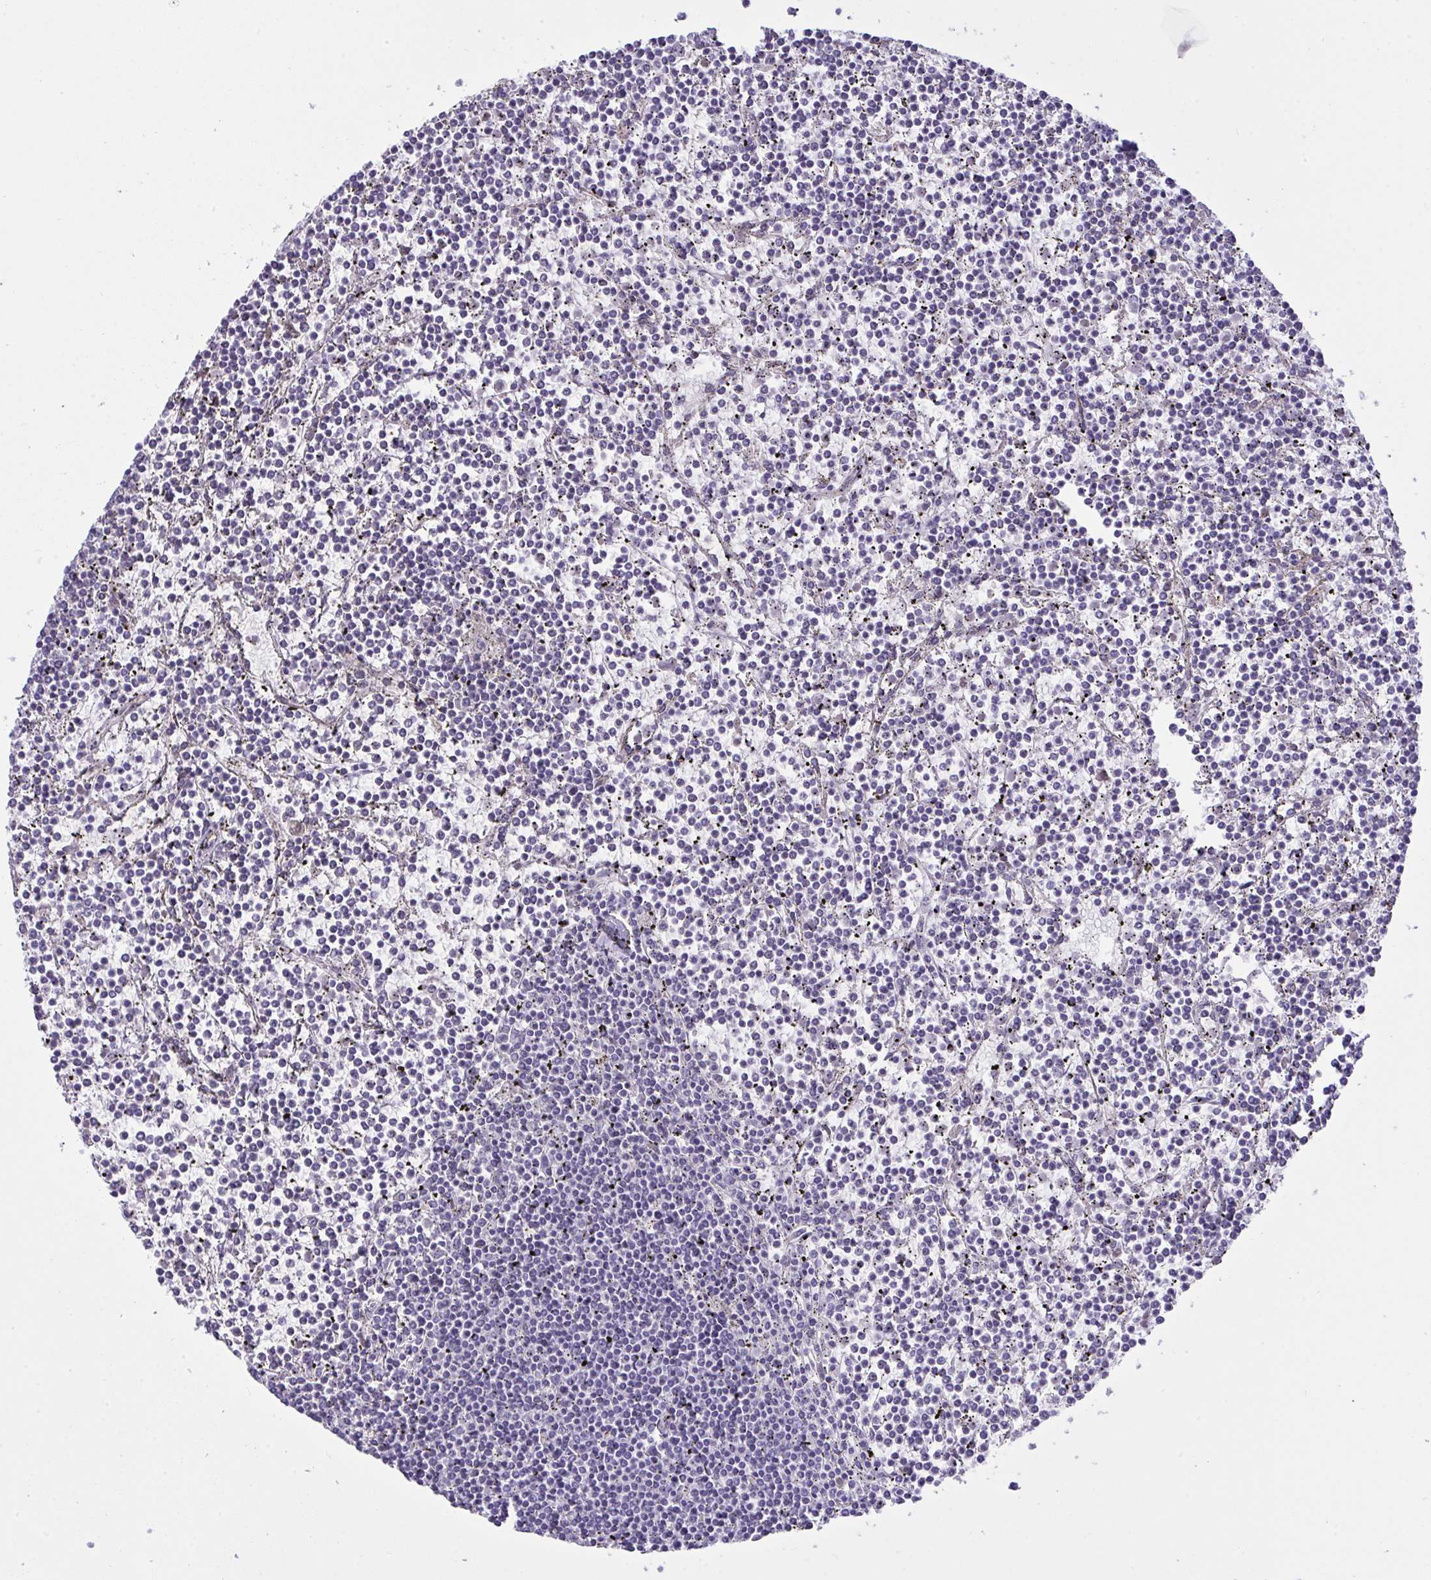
{"staining": {"intensity": "negative", "quantity": "none", "location": "none"}, "tissue": "lymphoma", "cell_type": "Tumor cells", "image_type": "cancer", "snomed": [{"axis": "morphology", "description": "Malignant lymphoma, non-Hodgkin's type, Low grade"}, {"axis": "topography", "description": "Spleen"}], "caption": "This histopathology image is of low-grade malignant lymphoma, non-Hodgkin's type stained with IHC to label a protein in brown with the nuclei are counter-stained blue. There is no expression in tumor cells.", "gene": "SLC35B1", "patient": {"sex": "female", "age": 19}}